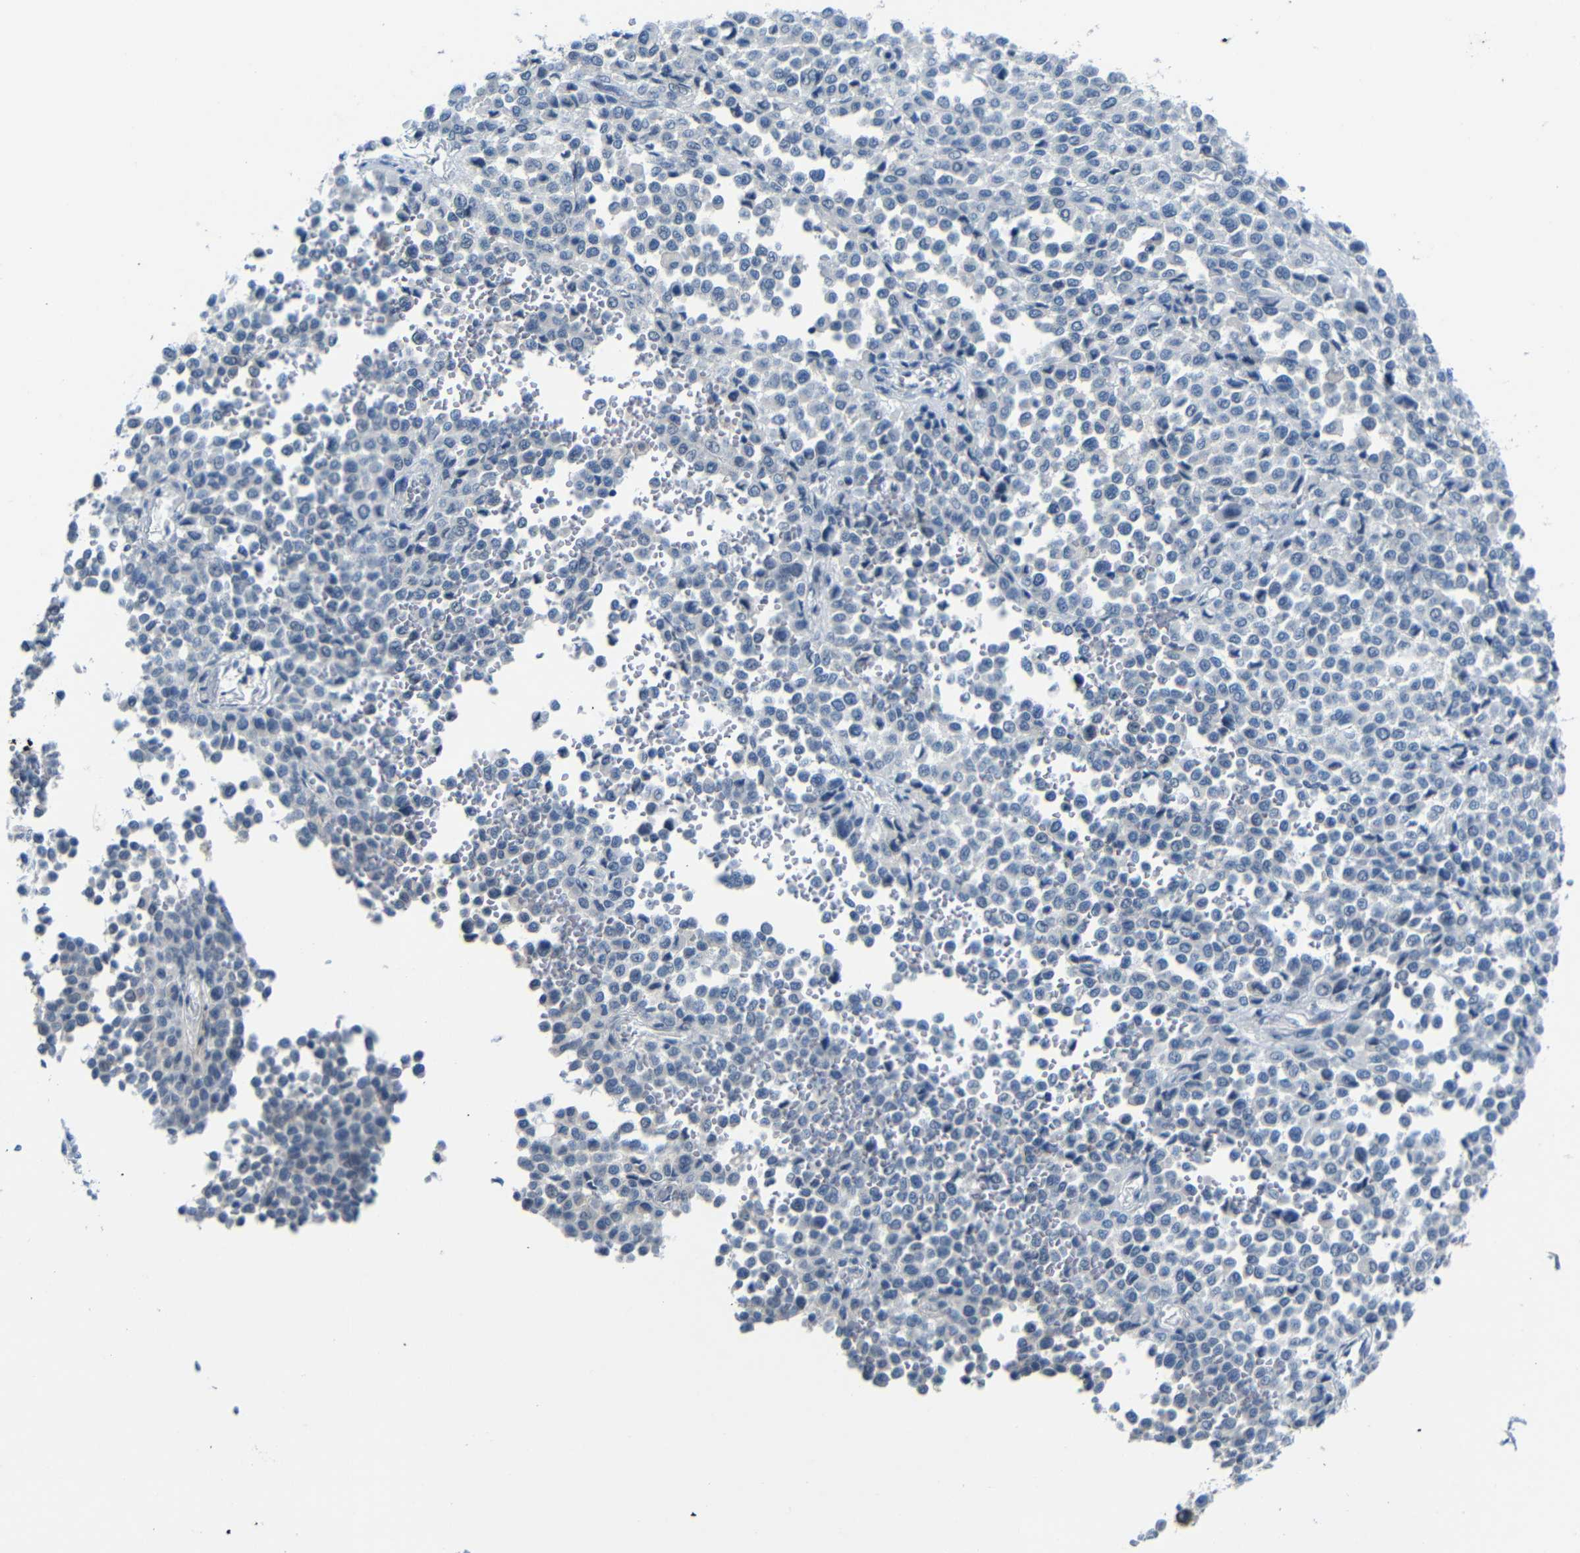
{"staining": {"intensity": "negative", "quantity": "none", "location": "none"}, "tissue": "melanoma", "cell_type": "Tumor cells", "image_type": "cancer", "snomed": [{"axis": "morphology", "description": "Malignant melanoma, Metastatic site"}, {"axis": "topography", "description": "Pancreas"}], "caption": "Immunohistochemical staining of human malignant melanoma (metastatic site) exhibits no significant positivity in tumor cells. Nuclei are stained in blue.", "gene": "ANK3", "patient": {"sex": "female", "age": 30}}